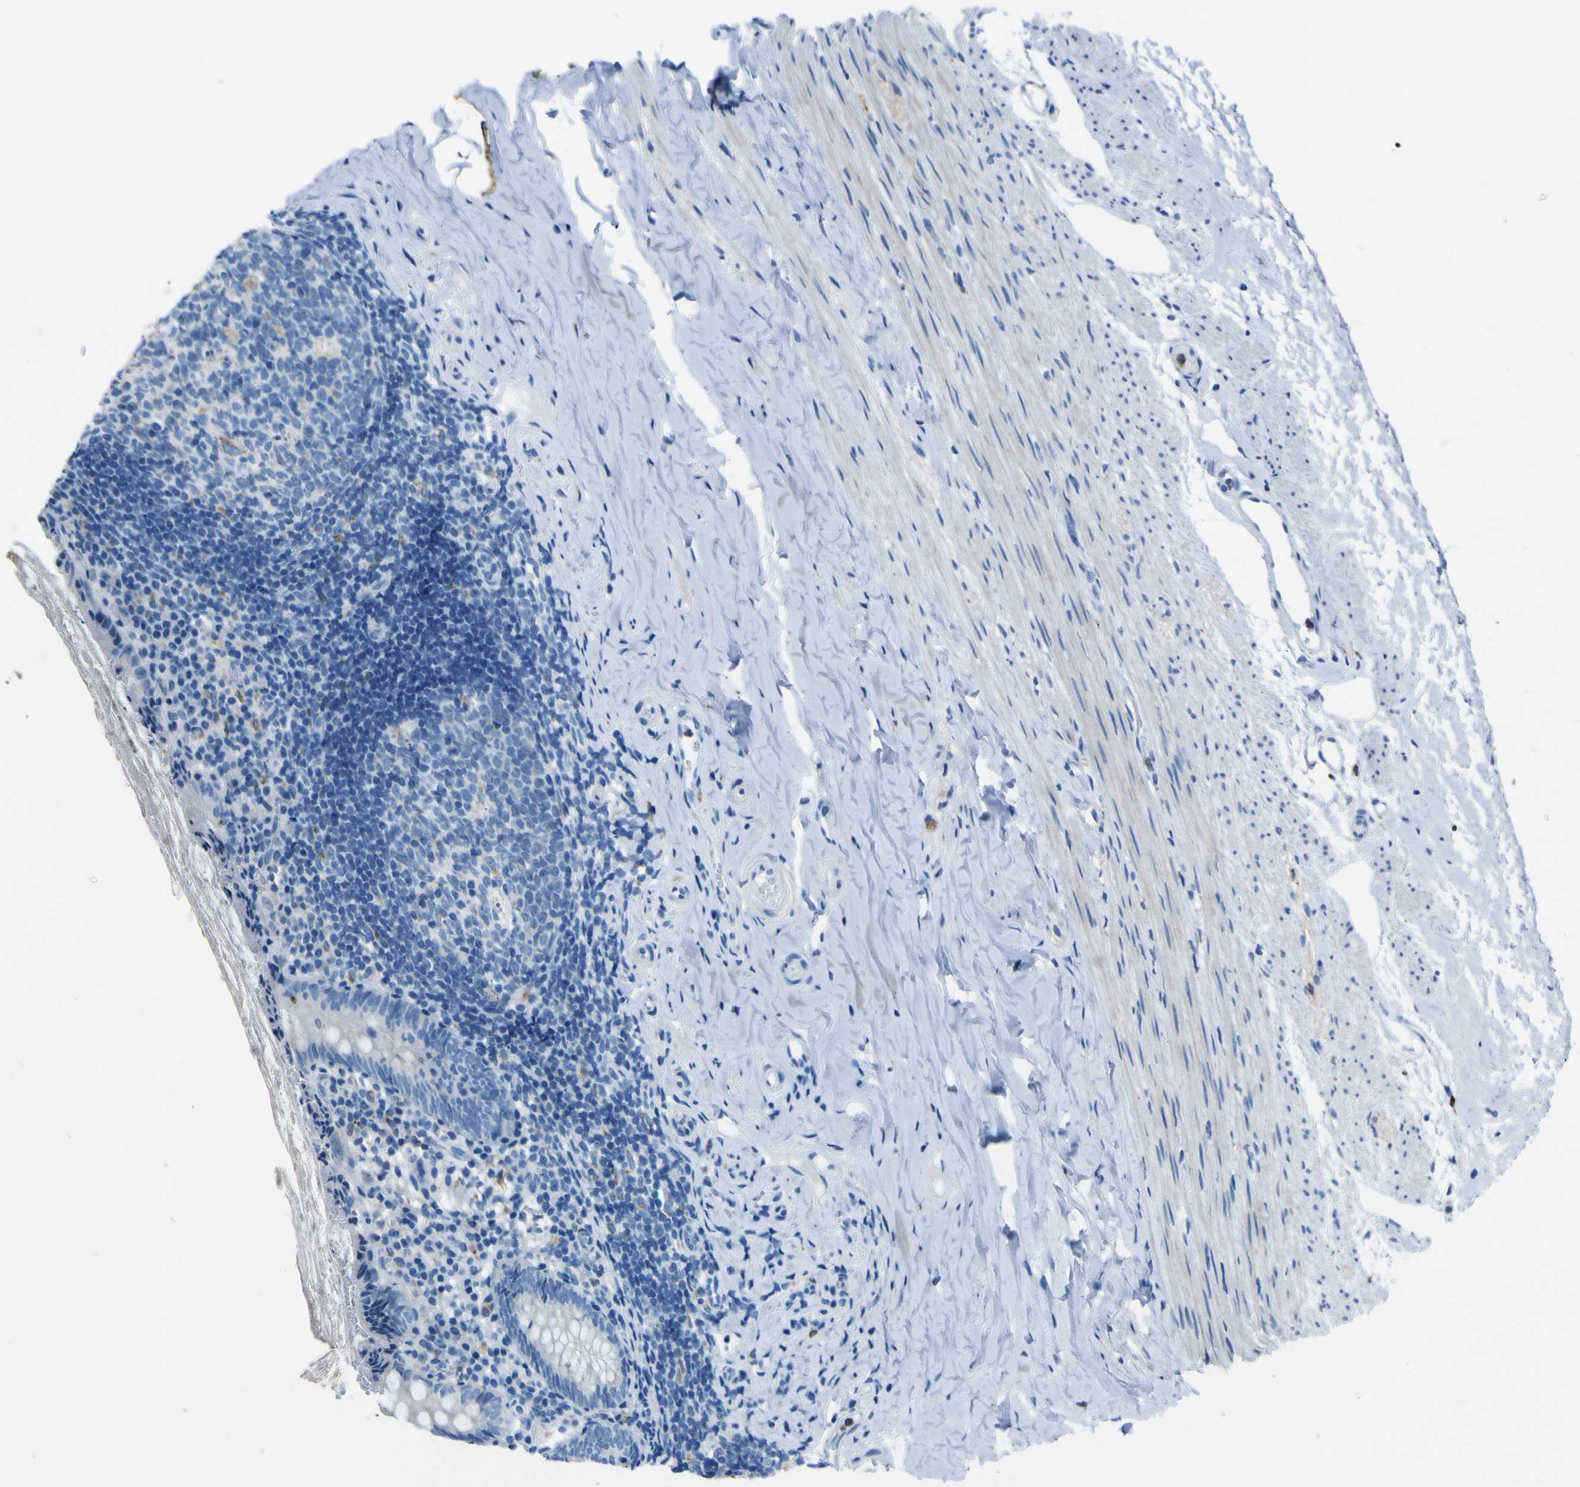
{"staining": {"intensity": "negative", "quantity": "none", "location": "none"}, "tissue": "appendix", "cell_type": "Glandular cells", "image_type": "normal", "snomed": [{"axis": "morphology", "description": "Normal tissue, NOS"}, {"axis": "topography", "description": "Appendix"}], "caption": "Immunohistochemical staining of normal appendix reveals no significant expression in glandular cells. (Stains: DAB IHC with hematoxylin counter stain, Microscopy: brightfield microscopy at high magnification).", "gene": "ACSL1", "patient": {"sex": "female", "age": 10}}